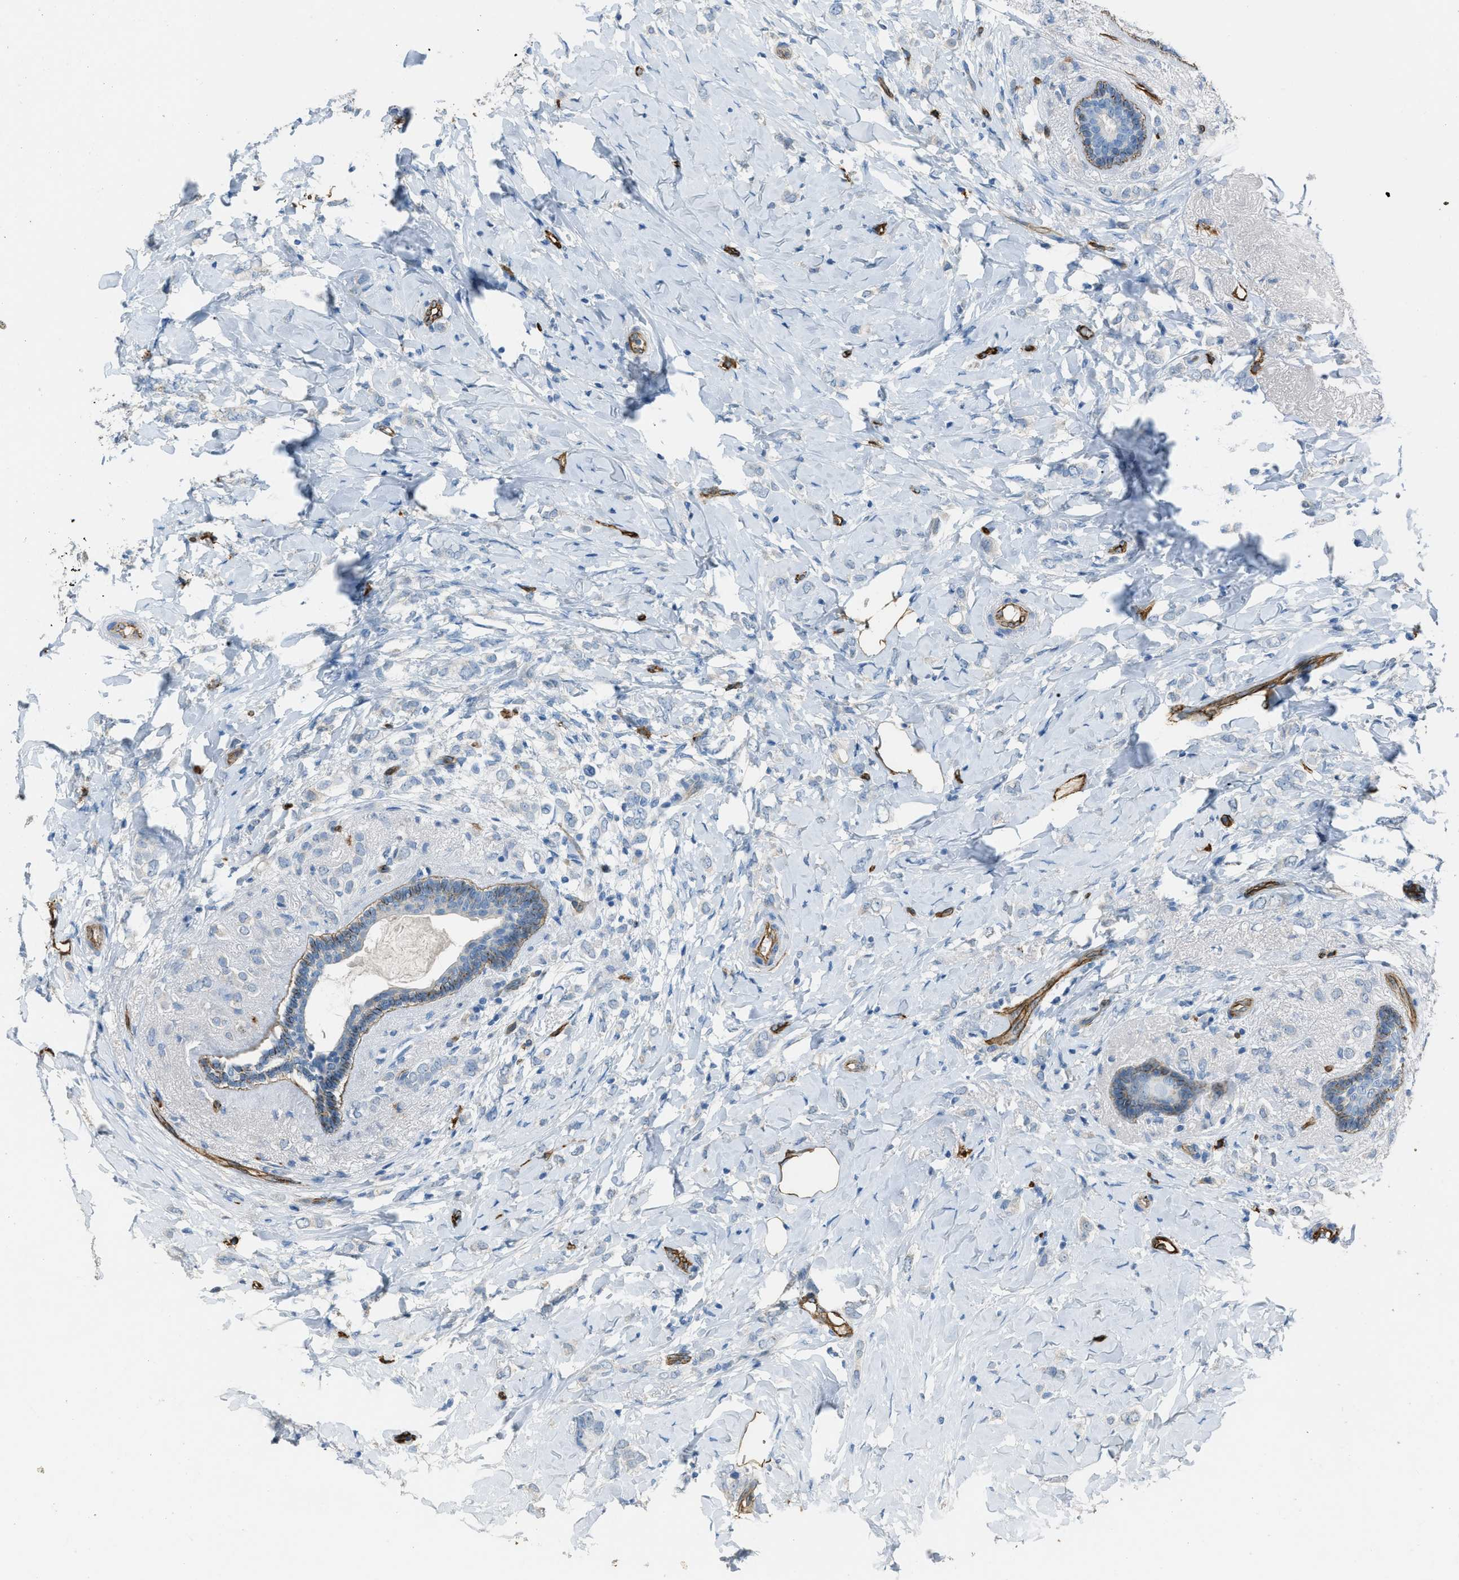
{"staining": {"intensity": "negative", "quantity": "none", "location": "none"}, "tissue": "breast cancer", "cell_type": "Tumor cells", "image_type": "cancer", "snomed": [{"axis": "morphology", "description": "Normal tissue, NOS"}, {"axis": "morphology", "description": "Lobular carcinoma"}, {"axis": "topography", "description": "Breast"}], "caption": "An image of human breast lobular carcinoma is negative for staining in tumor cells.", "gene": "SLC22A15", "patient": {"sex": "female", "age": 47}}